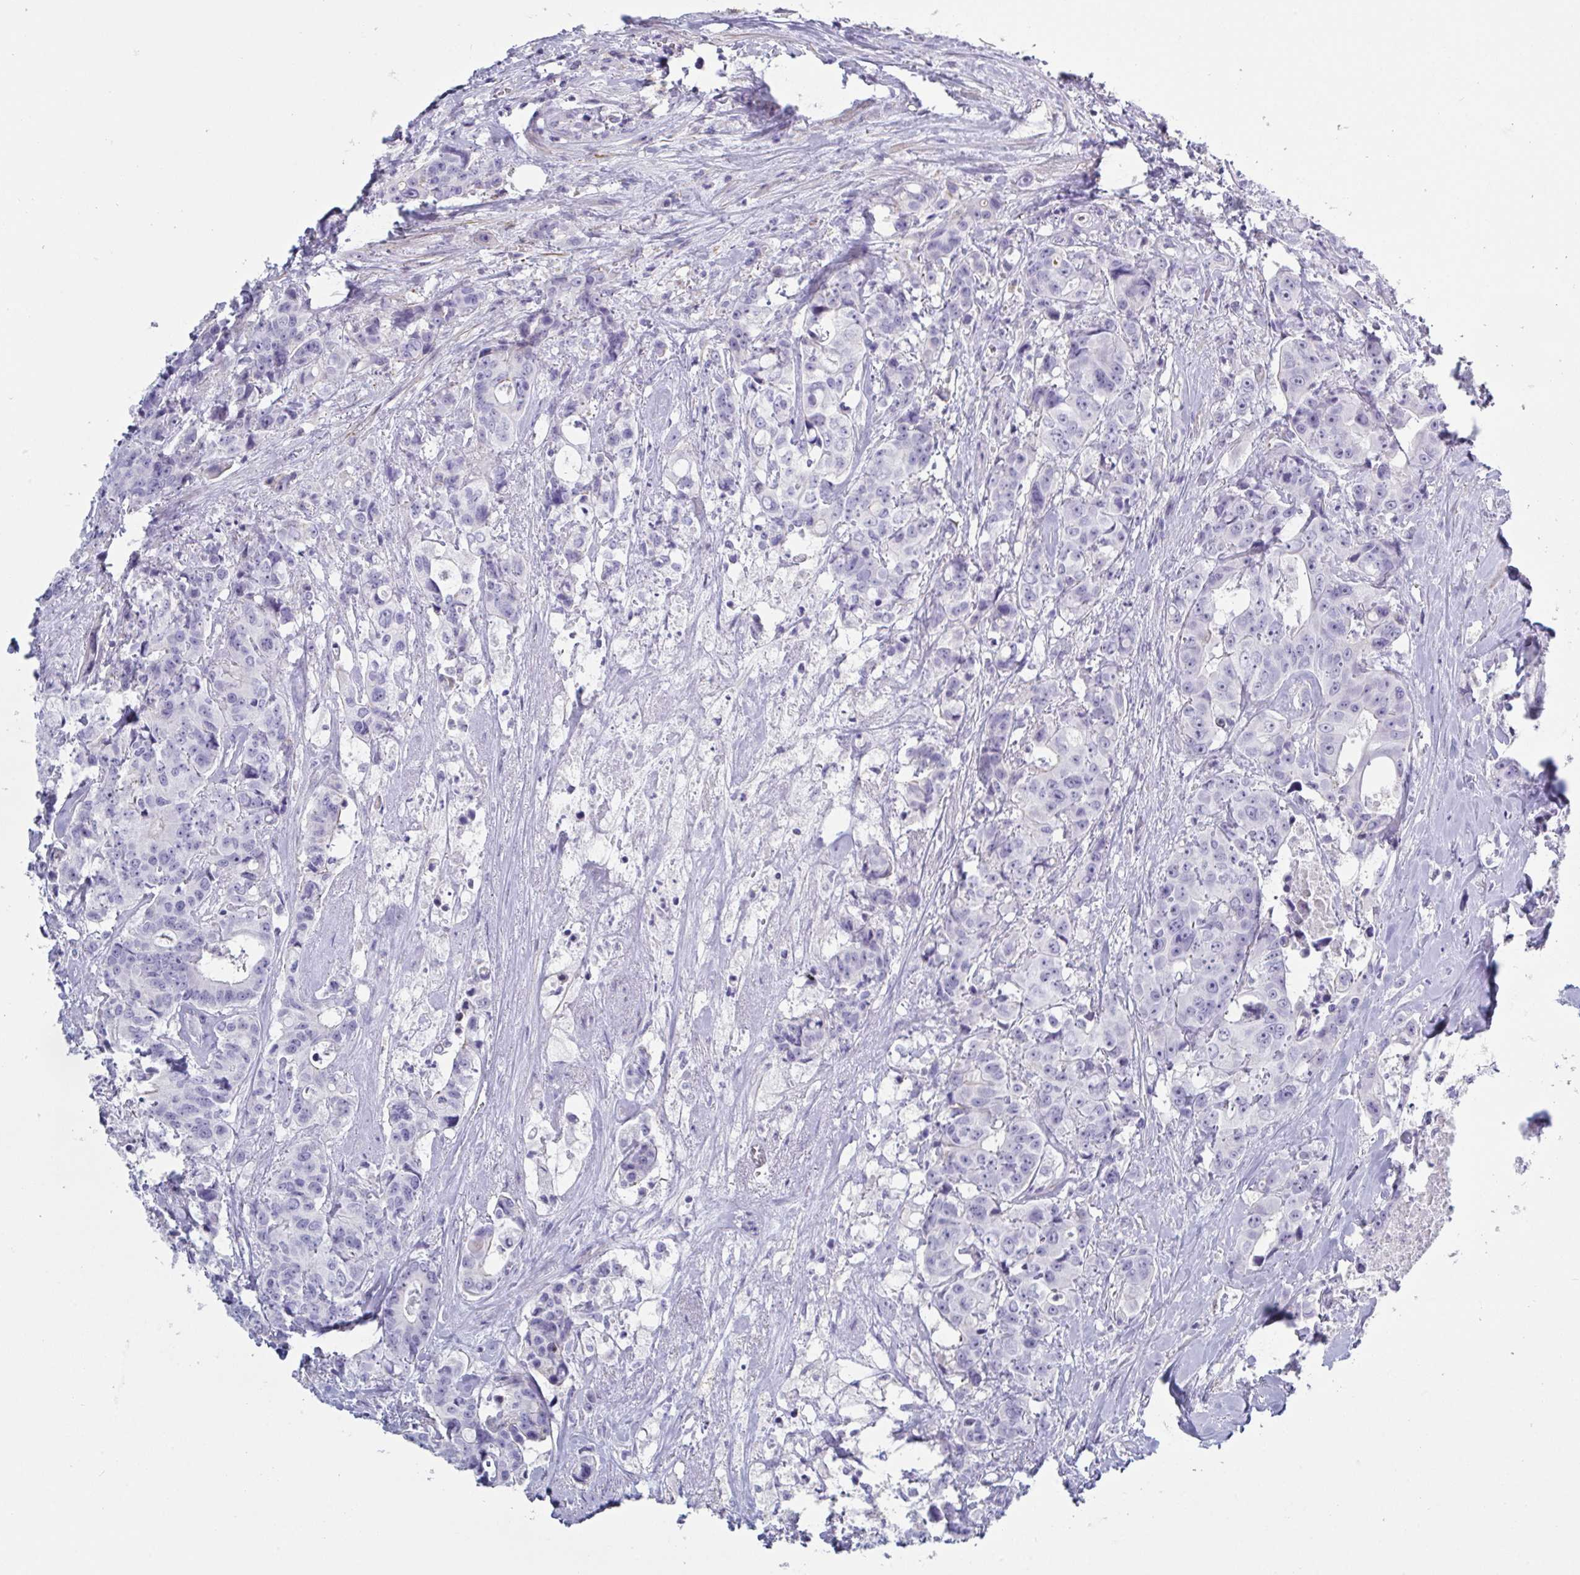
{"staining": {"intensity": "negative", "quantity": "none", "location": "none"}, "tissue": "colorectal cancer", "cell_type": "Tumor cells", "image_type": "cancer", "snomed": [{"axis": "morphology", "description": "Adenocarcinoma, NOS"}, {"axis": "topography", "description": "Rectum"}], "caption": "Image shows no protein positivity in tumor cells of colorectal cancer (adenocarcinoma) tissue.", "gene": "OR5P3", "patient": {"sex": "female", "age": 62}}